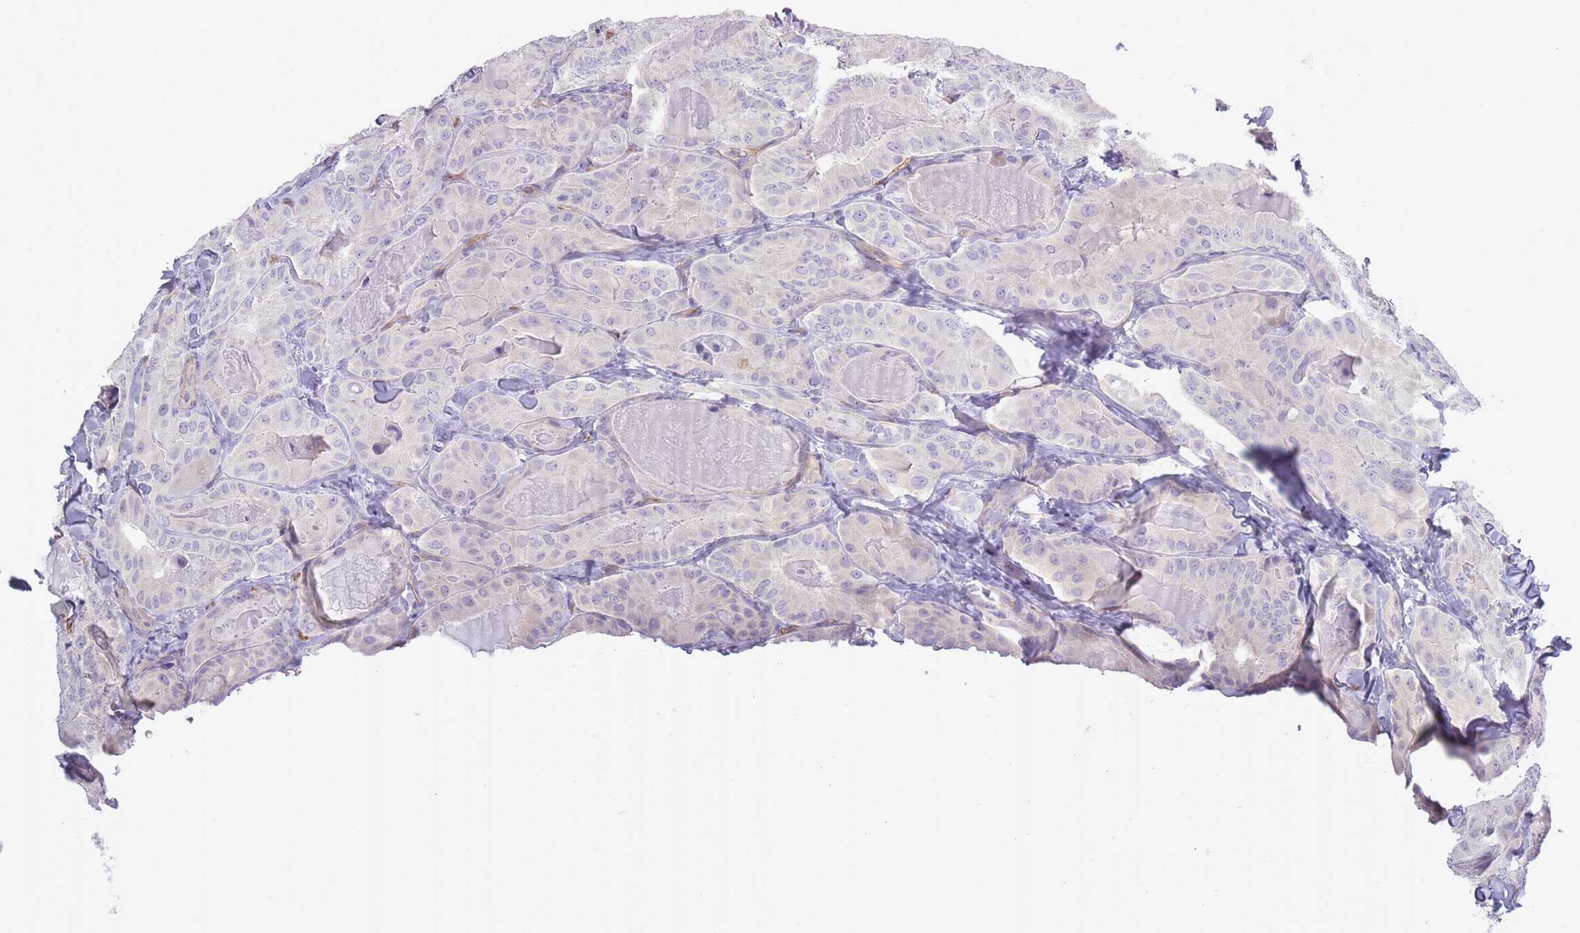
{"staining": {"intensity": "negative", "quantity": "none", "location": "none"}, "tissue": "thyroid cancer", "cell_type": "Tumor cells", "image_type": "cancer", "snomed": [{"axis": "morphology", "description": "Papillary adenocarcinoma, NOS"}, {"axis": "topography", "description": "Thyroid gland"}], "caption": "Image shows no significant protein expression in tumor cells of papillary adenocarcinoma (thyroid).", "gene": "SLC8A2", "patient": {"sex": "female", "age": 68}}